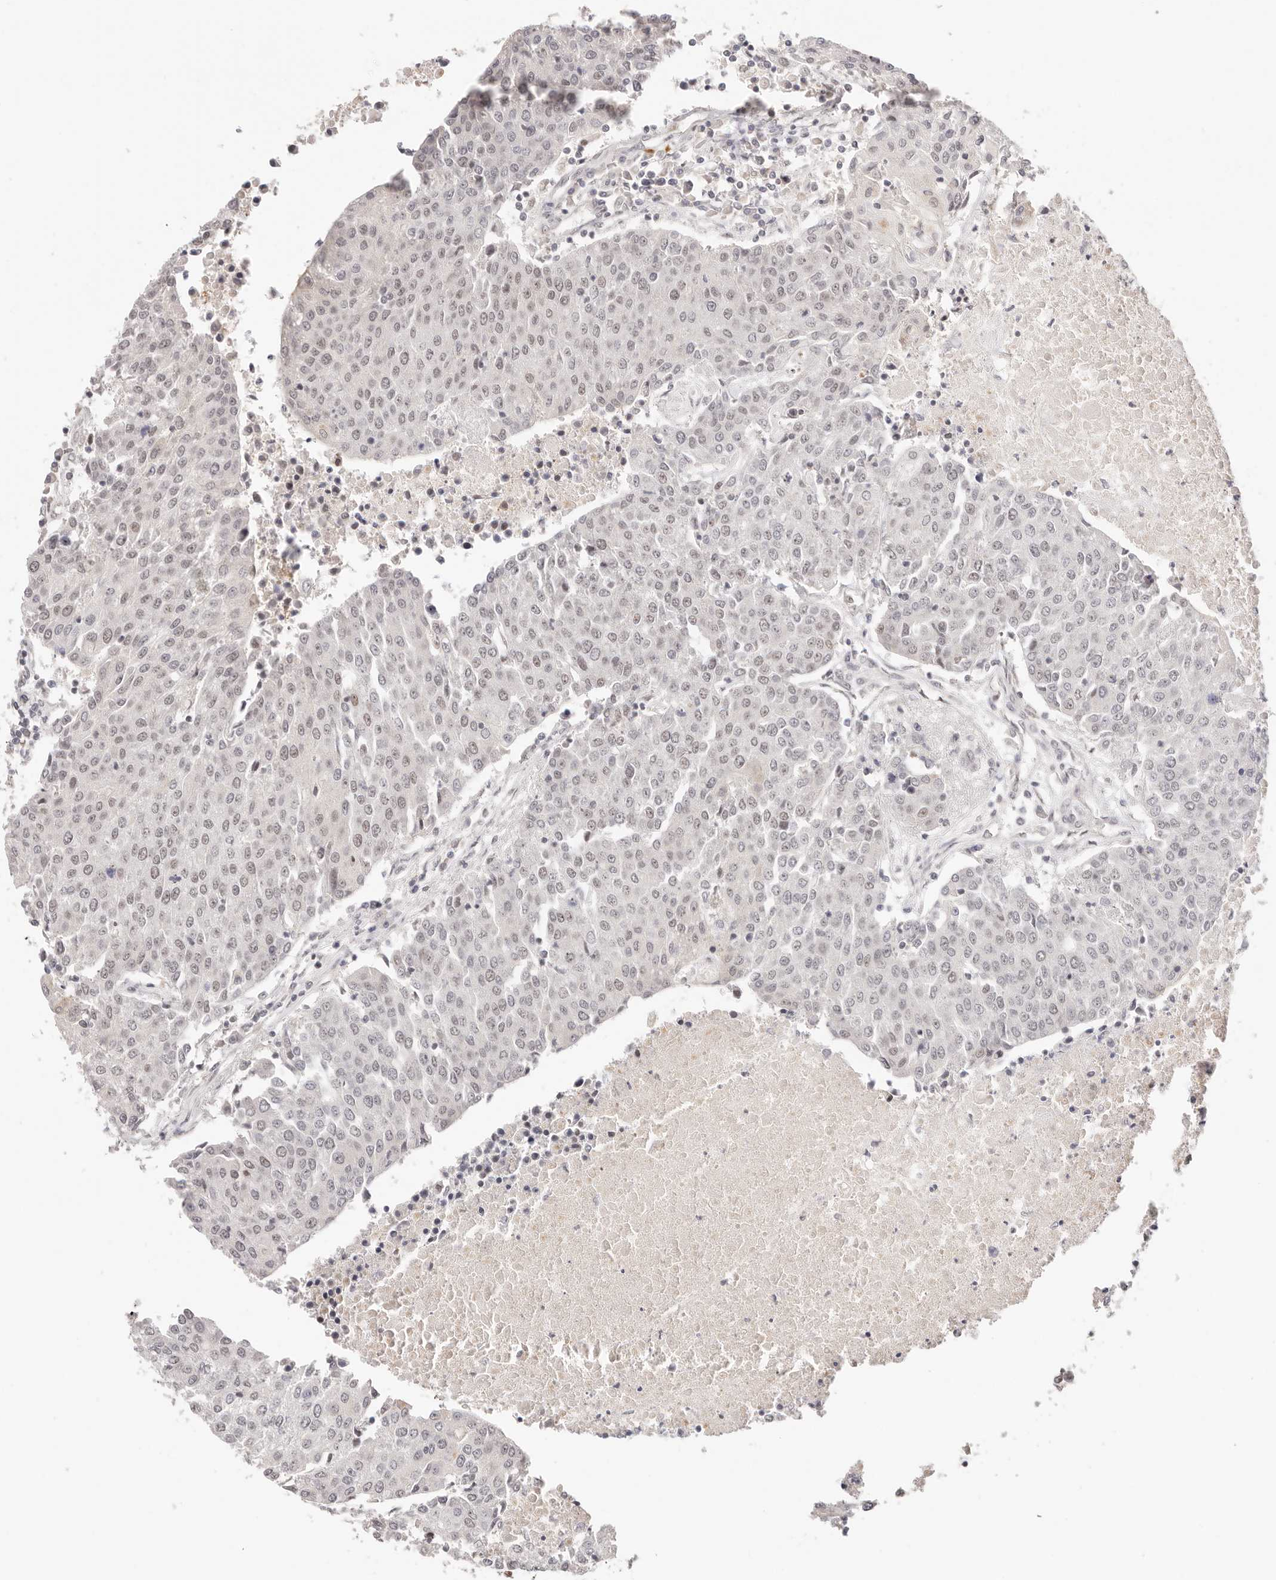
{"staining": {"intensity": "weak", "quantity": ">75%", "location": "nuclear"}, "tissue": "urothelial cancer", "cell_type": "Tumor cells", "image_type": "cancer", "snomed": [{"axis": "morphology", "description": "Urothelial carcinoma, High grade"}, {"axis": "topography", "description": "Urinary bladder"}], "caption": "This is an image of IHC staining of urothelial carcinoma (high-grade), which shows weak expression in the nuclear of tumor cells.", "gene": "RFC3", "patient": {"sex": "female", "age": 85}}